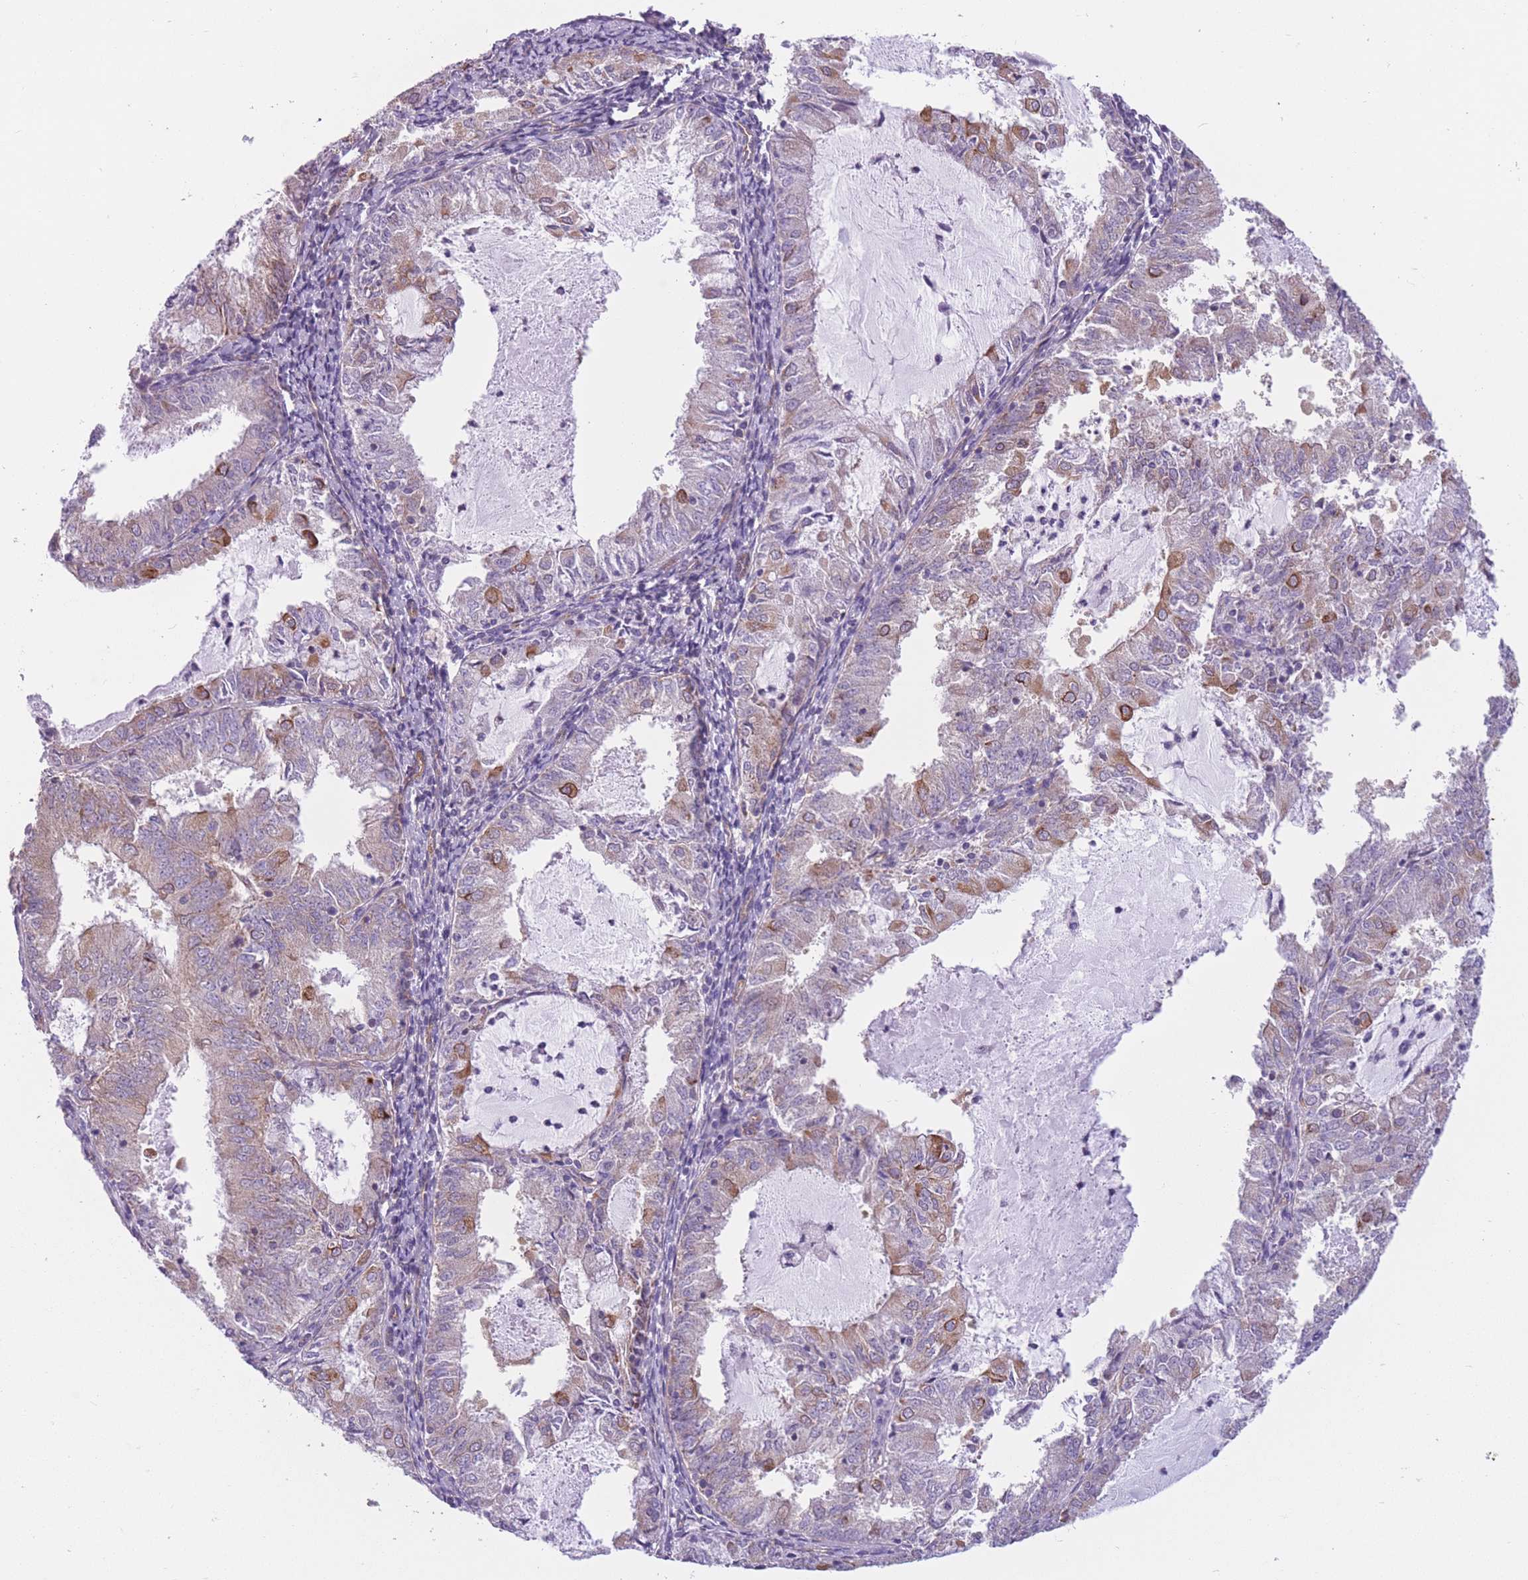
{"staining": {"intensity": "moderate", "quantity": "<25%", "location": "cytoplasmic/membranous"}, "tissue": "endometrial cancer", "cell_type": "Tumor cells", "image_type": "cancer", "snomed": [{"axis": "morphology", "description": "Adenocarcinoma, NOS"}, {"axis": "topography", "description": "Endometrium"}], "caption": "Immunohistochemical staining of human endometrial cancer (adenocarcinoma) shows low levels of moderate cytoplasmic/membranous protein staining in approximately <25% of tumor cells. (DAB (3,3'-diaminobenzidine) = brown stain, brightfield microscopy at high magnification).", "gene": "SERPINB3", "patient": {"sex": "female", "age": 57}}